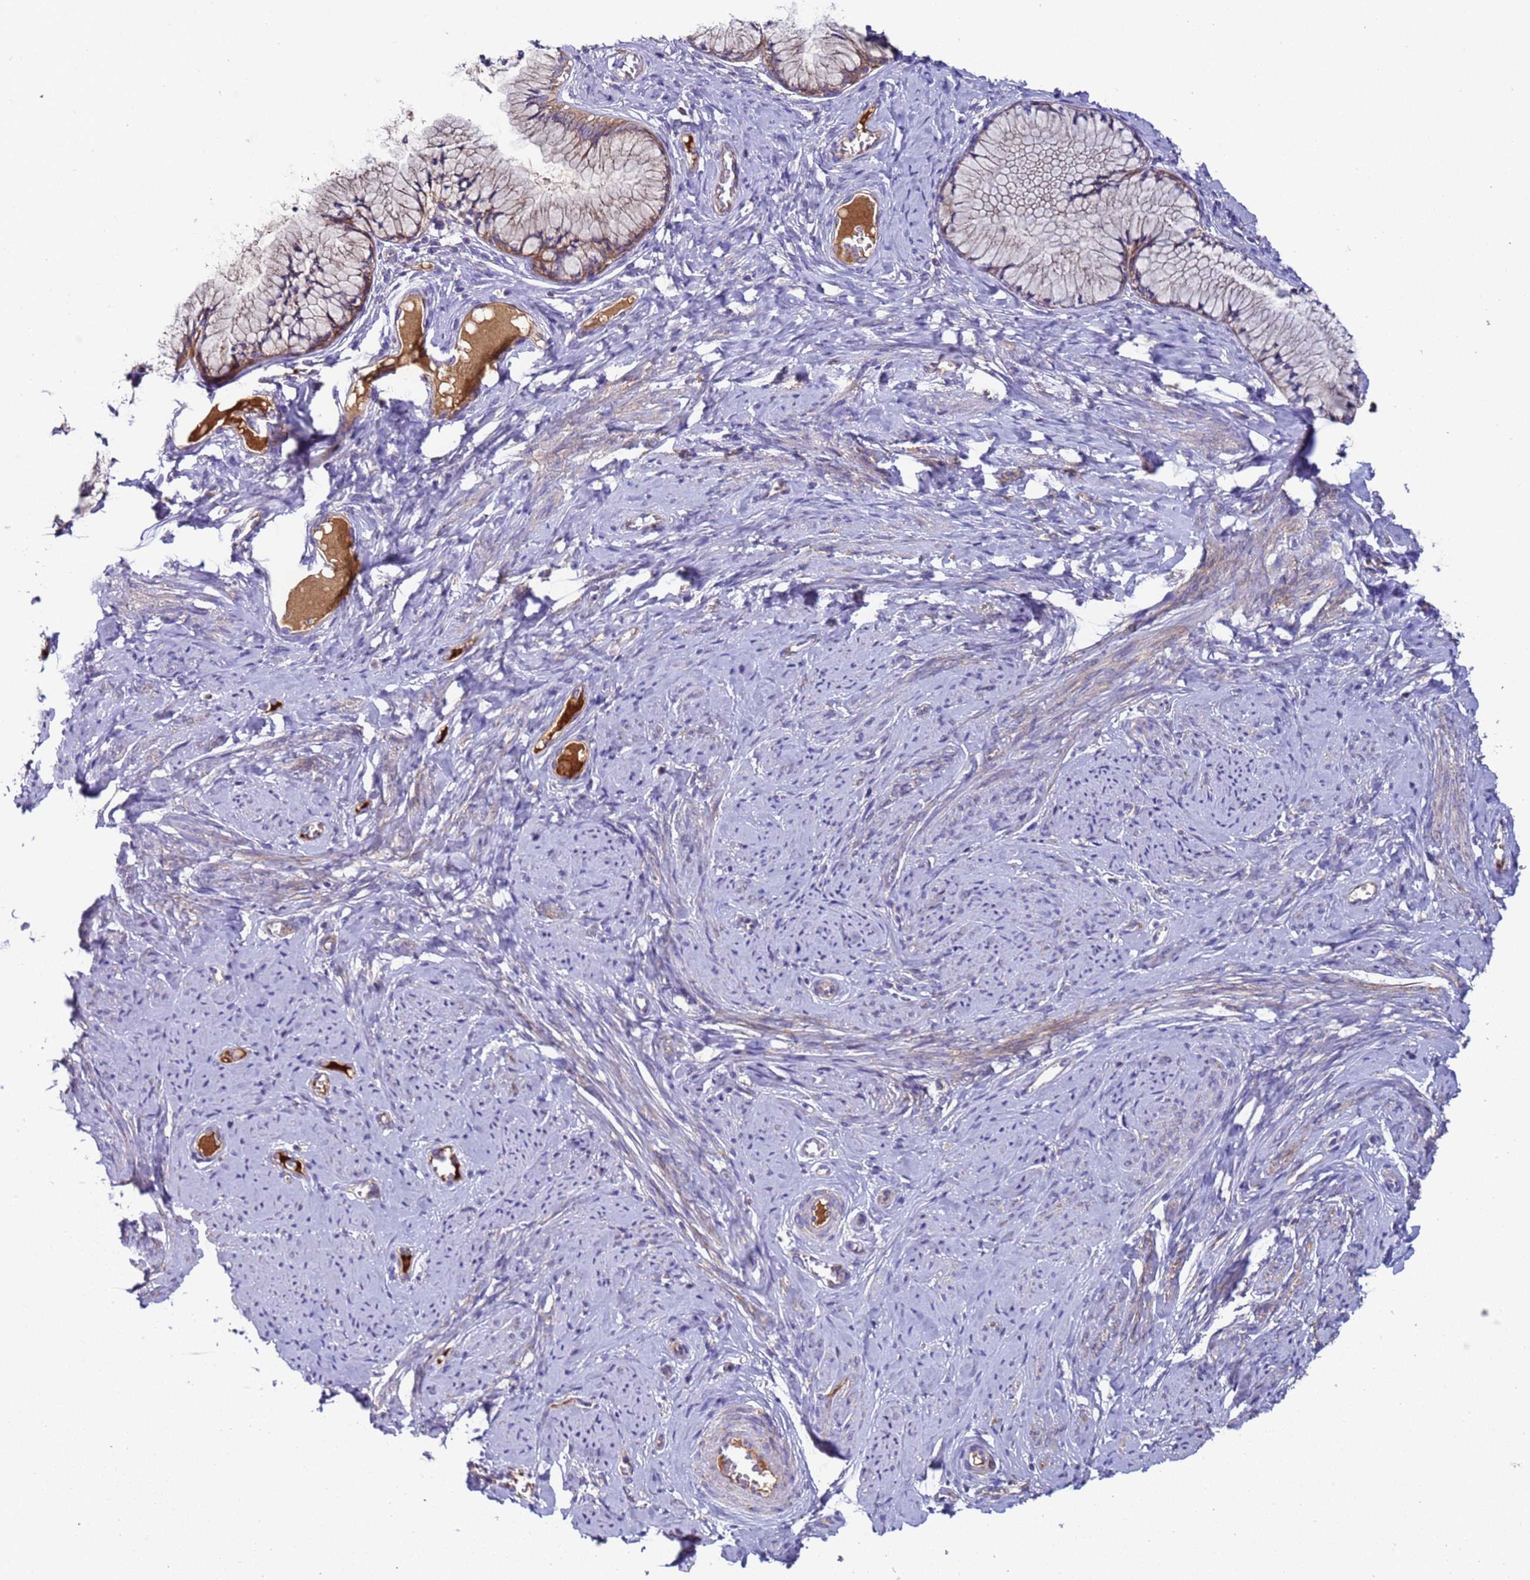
{"staining": {"intensity": "weak", "quantity": "25%-75%", "location": "cytoplasmic/membranous"}, "tissue": "cervix", "cell_type": "Glandular cells", "image_type": "normal", "snomed": [{"axis": "morphology", "description": "Normal tissue, NOS"}, {"axis": "topography", "description": "Cervix"}], "caption": "The image exhibits staining of normal cervix, revealing weak cytoplasmic/membranous protein positivity (brown color) within glandular cells.", "gene": "TMEM126A", "patient": {"sex": "female", "age": 42}}